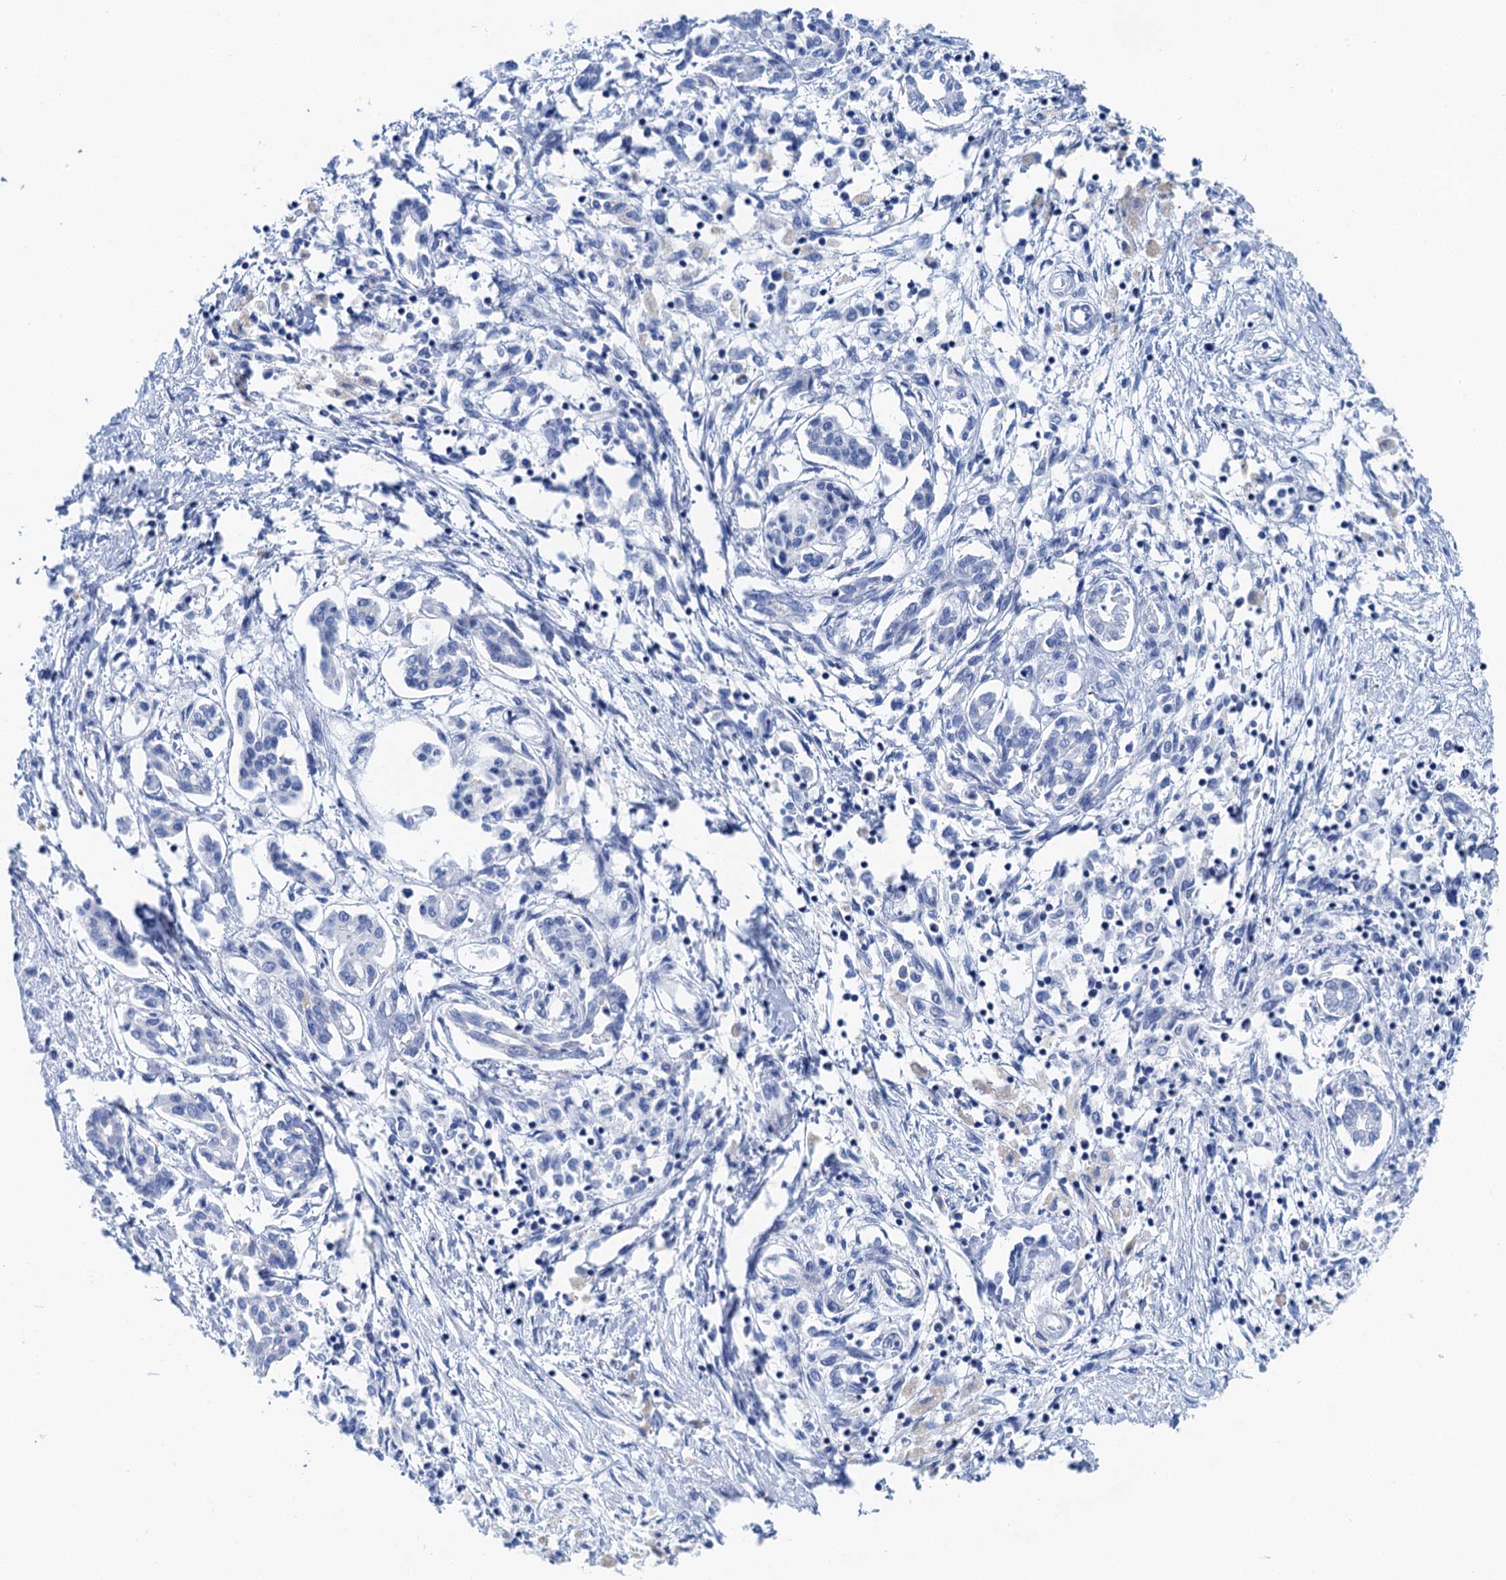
{"staining": {"intensity": "negative", "quantity": "none", "location": "none"}, "tissue": "pancreatic cancer", "cell_type": "Tumor cells", "image_type": "cancer", "snomed": [{"axis": "morphology", "description": "Adenocarcinoma, NOS"}, {"axis": "topography", "description": "Pancreas"}], "caption": "High magnification brightfield microscopy of pancreatic cancer (adenocarcinoma) stained with DAB (3,3'-diaminobenzidine) (brown) and counterstained with hematoxylin (blue): tumor cells show no significant positivity.", "gene": "NLRP10", "patient": {"sex": "female", "age": 50}}